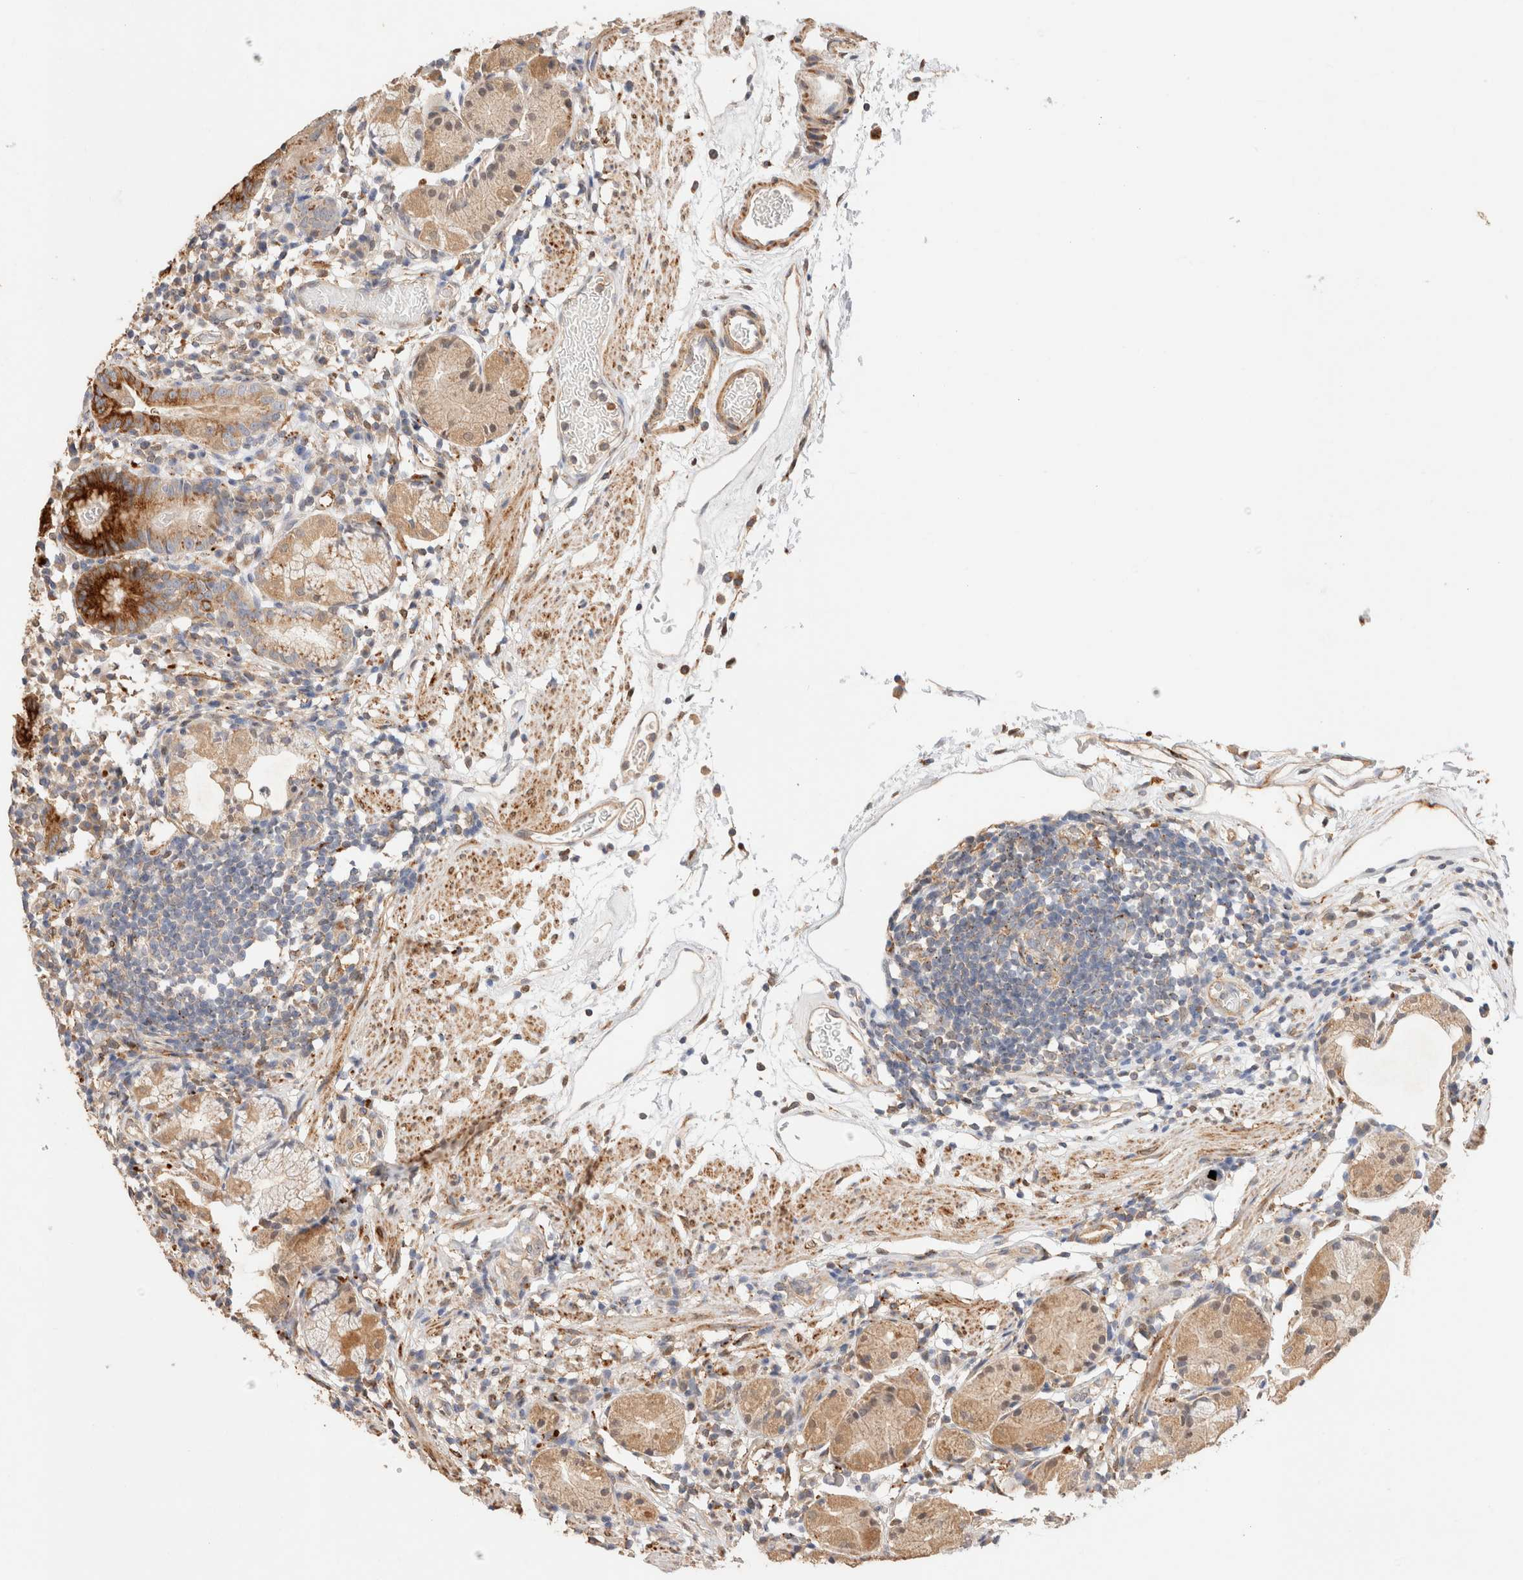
{"staining": {"intensity": "strong", "quantity": "25%-75%", "location": "cytoplasmic/membranous"}, "tissue": "stomach", "cell_type": "Glandular cells", "image_type": "normal", "snomed": [{"axis": "morphology", "description": "Normal tissue, NOS"}, {"axis": "topography", "description": "Stomach"}, {"axis": "topography", "description": "Stomach, lower"}], "caption": "Immunohistochemistry (DAB (3,3'-diaminobenzidine)) staining of benign stomach exhibits strong cytoplasmic/membranous protein positivity in about 25%-75% of glandular cells. The staining is performed using DAB brown chromogen to label protein expression. The nuclei are counter-stained blue using hematoxylin.", "gene": "RABEPK", "patient": {"sex": "female", "age": 75}}